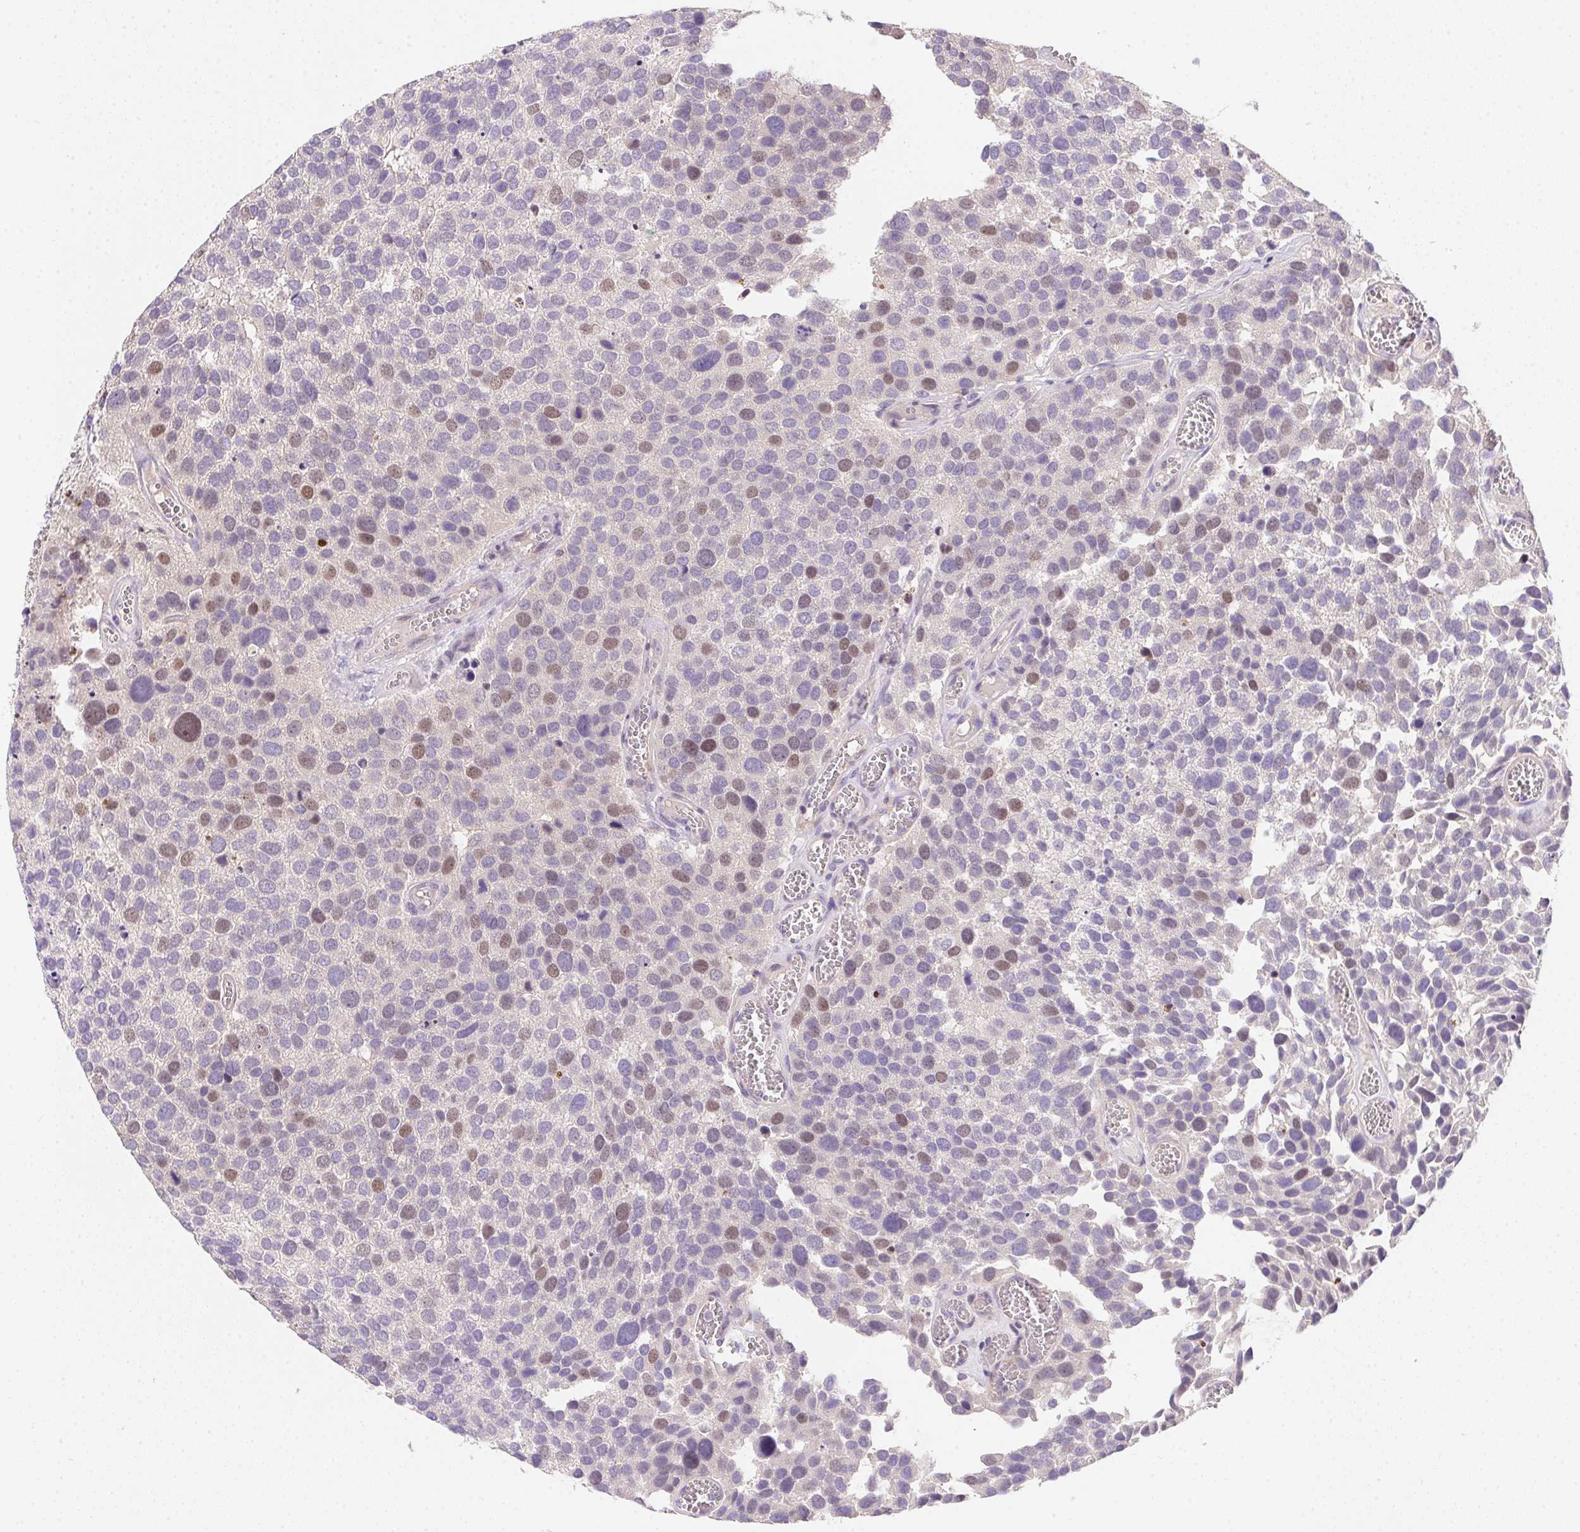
{"staining": {"intensity": "weak", "quantity": "<25%", "location": "nuclear"}, "tissue": "urothelial cancer", "cell_type": "Tumor cells", "image_type": "cancer", "snomed": [{"axis": "morphology", "description": "Urothelial carcinoma, Low grade"}, {"axis": "topography", "description": "Urinary bladder"}], "caption": "High power microscopy image of an immunohistochemistry photomicrograph of low-grade urothelial carcinoma, revealing no significant positivity in tumor cells. Nuclei are stained in blue.", "gene": "HELLS", "patient": {"sex": "female", "age": 69}}